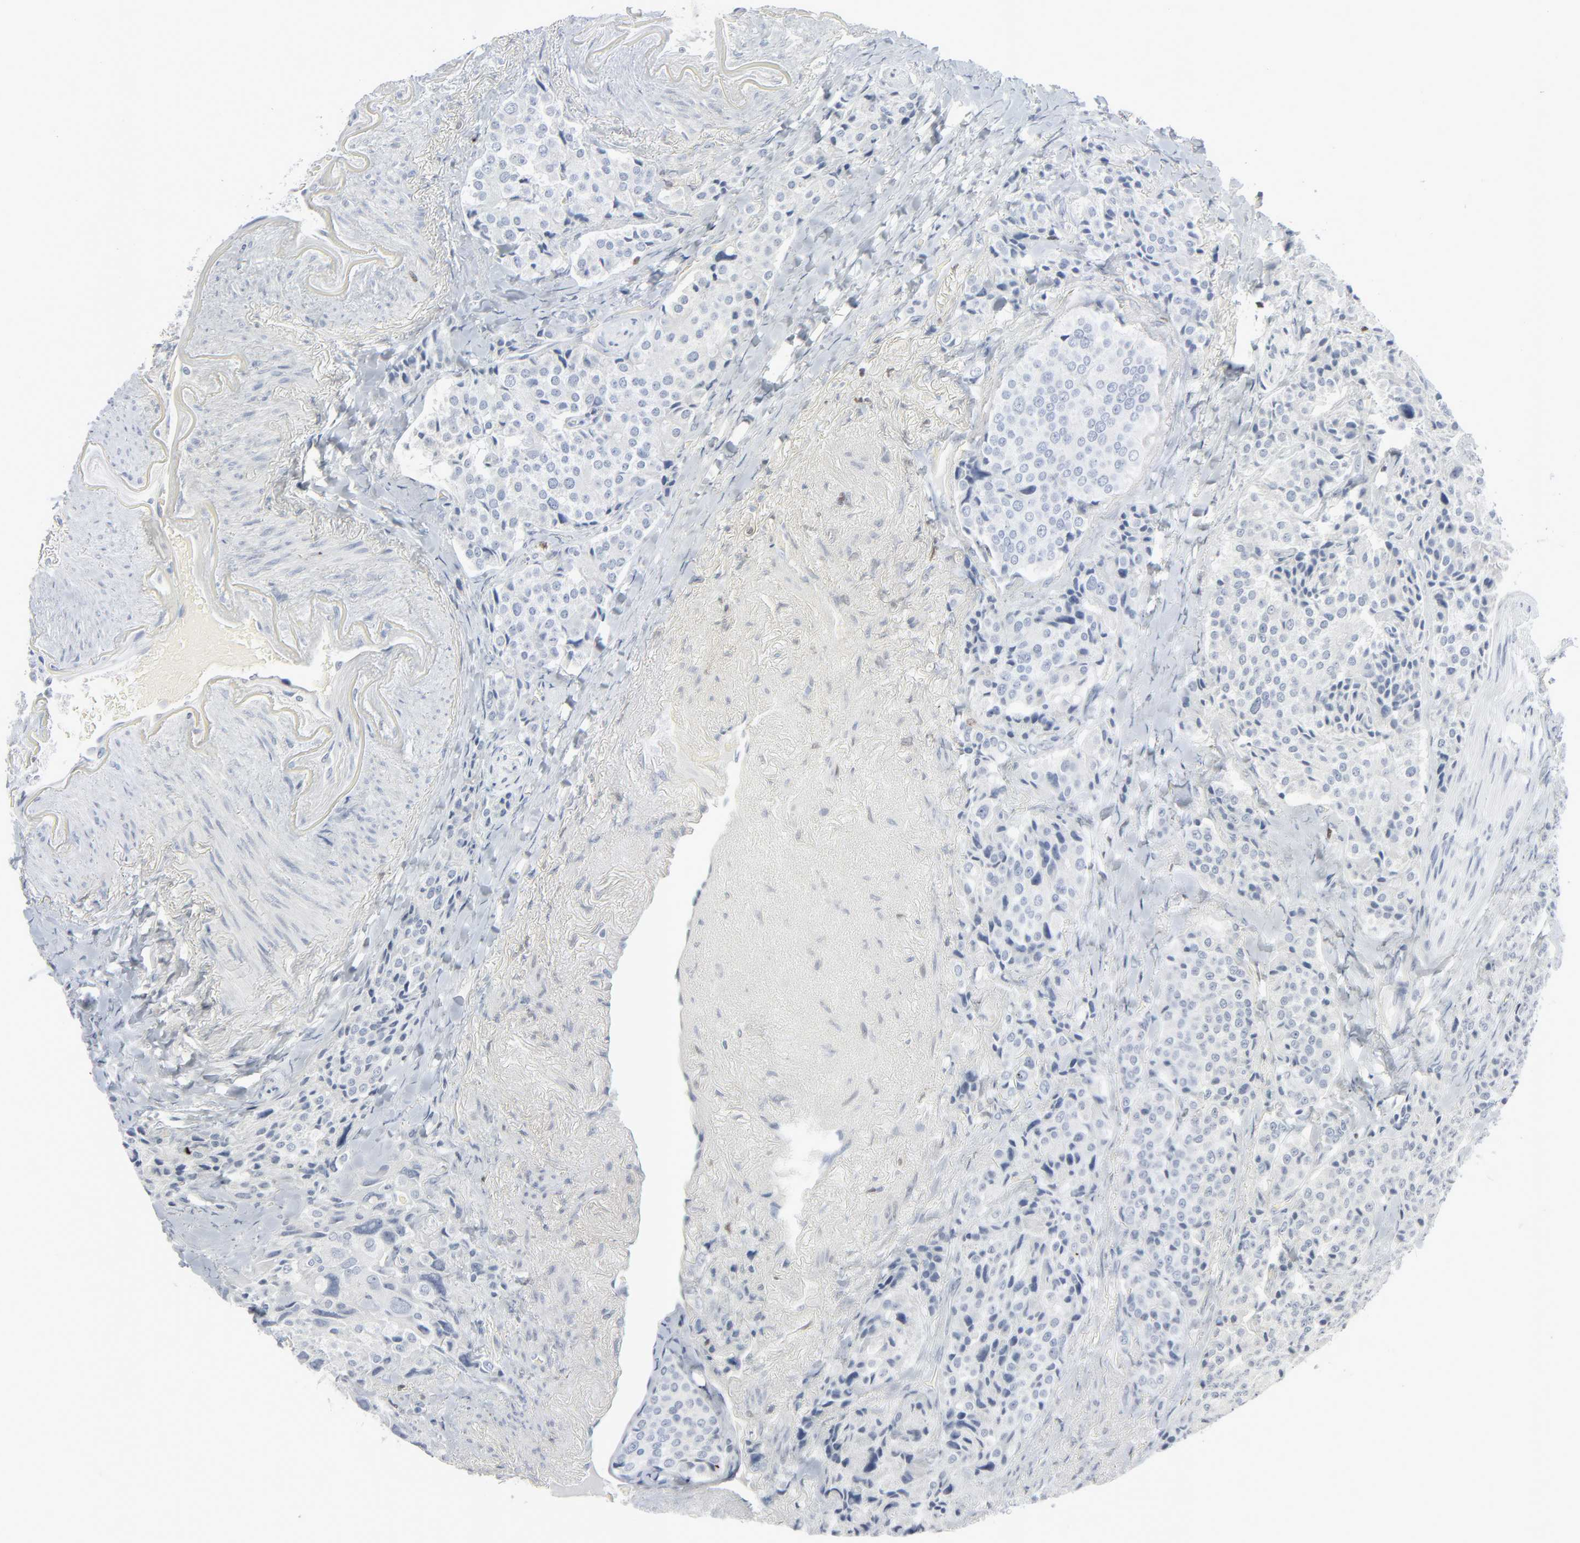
{"staining": {"intensity": "negative", "quantity": "none", "location": "none"}, "tissue": "carcinoid", "cell_type": "Tumor cells", "image_type": "cancer", "snomed": [{"axis": "morphology", "description": "Carcinoid, malignant, NOS"}, {"axis": "topography", "description": "Colon"}], "caption": "Tumor cells show no significant protein positivity in carcinoid.", "gene": "MITF", "patient": {"sex": "female", "age": 61}}